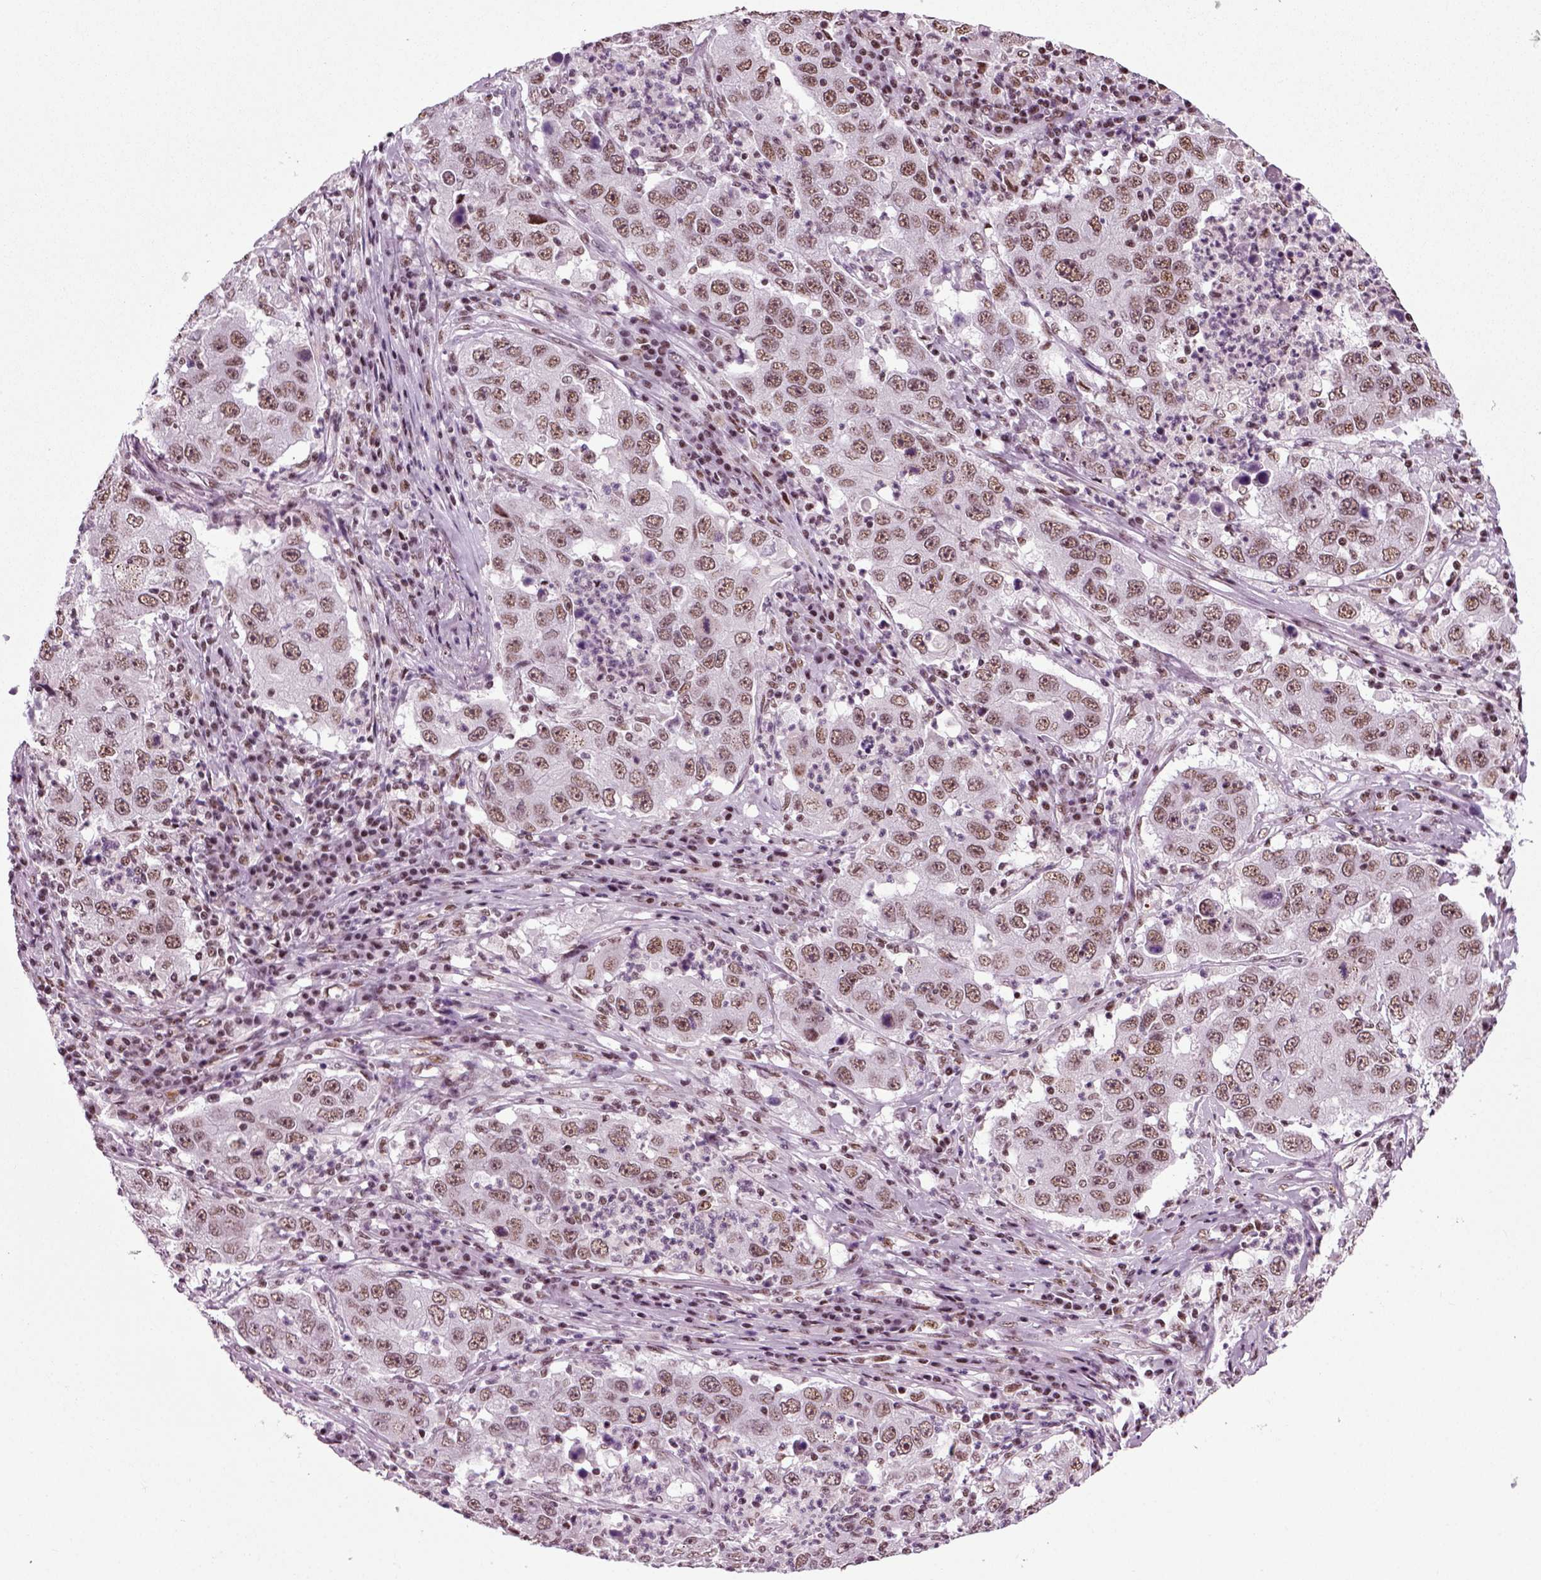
{"staining": {"intensity": "weak", "quantity": ">75%", "location": "nuclear"}, "tissue": "lung cancer", "cell_type": "Tumor cells", "image_type": "cancer", "snomed": [{"axis": "morphology", "description": "Adenocarcinoma, NOS"}, {"axis": "topography", "description": "Lung"}], "caption": "Immunohistochemistry (IHC) of lung cancer (adenocarcinoma) displays low levels of weak nuclear positivity in approximately >75% of tumor cells. Nuclei are stained in blue.", "gene": "RCOR3", "patient": {"sex": "male", "age": 73}}